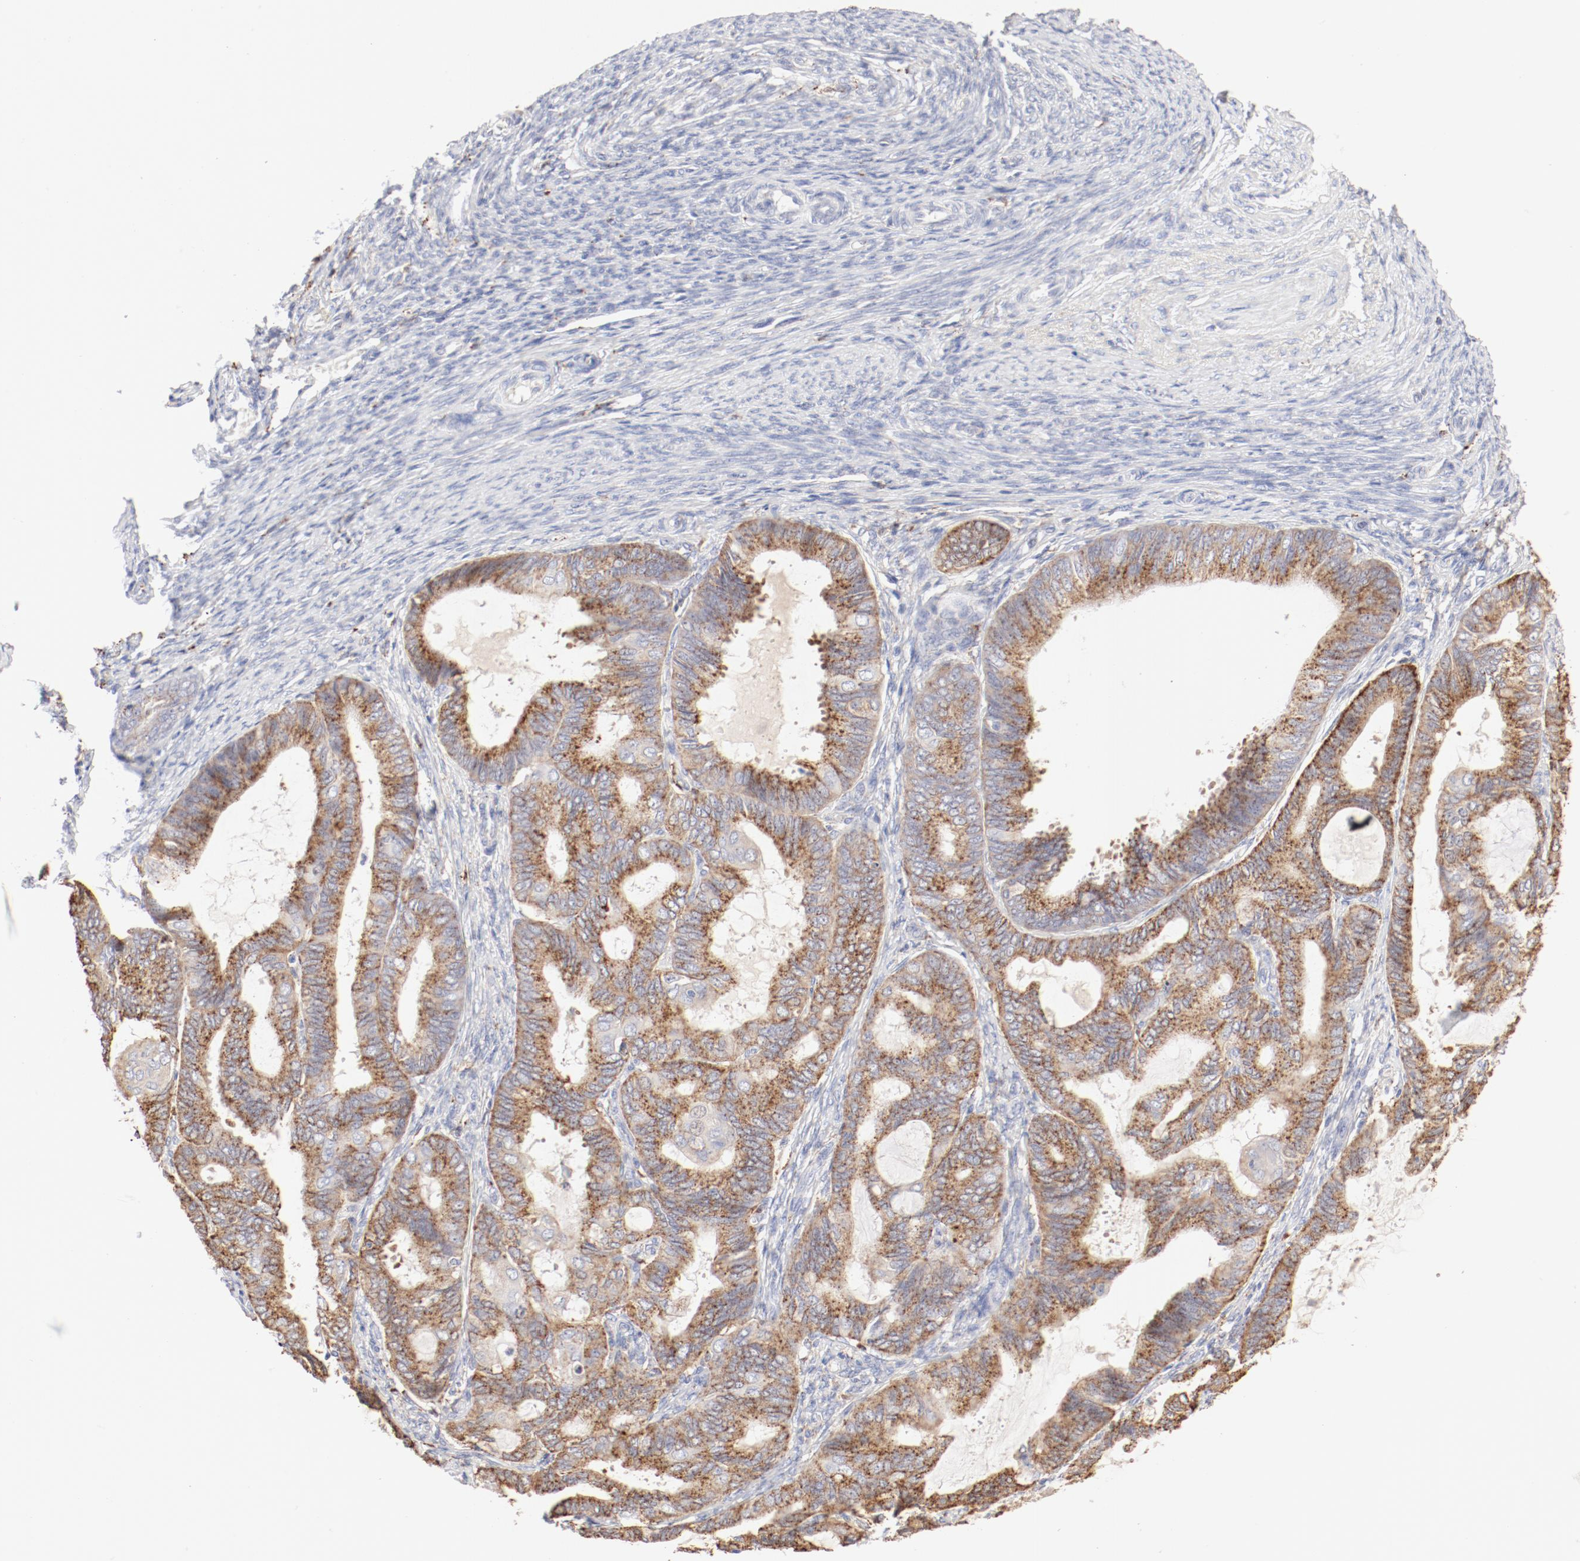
{"staining": {"intensity": "moderate", "quantity": ">75%", "location": "cytoplasmic/membranous"}, "tissue": "endometrial cancer", "cell_type": "Tumor cells", "image_type": "cancer", "snomed": [{"axis": "morphology", "description": "Adenocarcinoma, NOS"}, {"axis": "topography", "description": "Endometrium"}], "caption": "A brown stain labels moderate cytoplasmic/membranous expression of a protein in human endometrial adenocarcinoma tumor cells. (IHC, brightfield microscopy, high magnification).", "gene": "CTSH", "patient": {"sex": "female", "age": 63}}